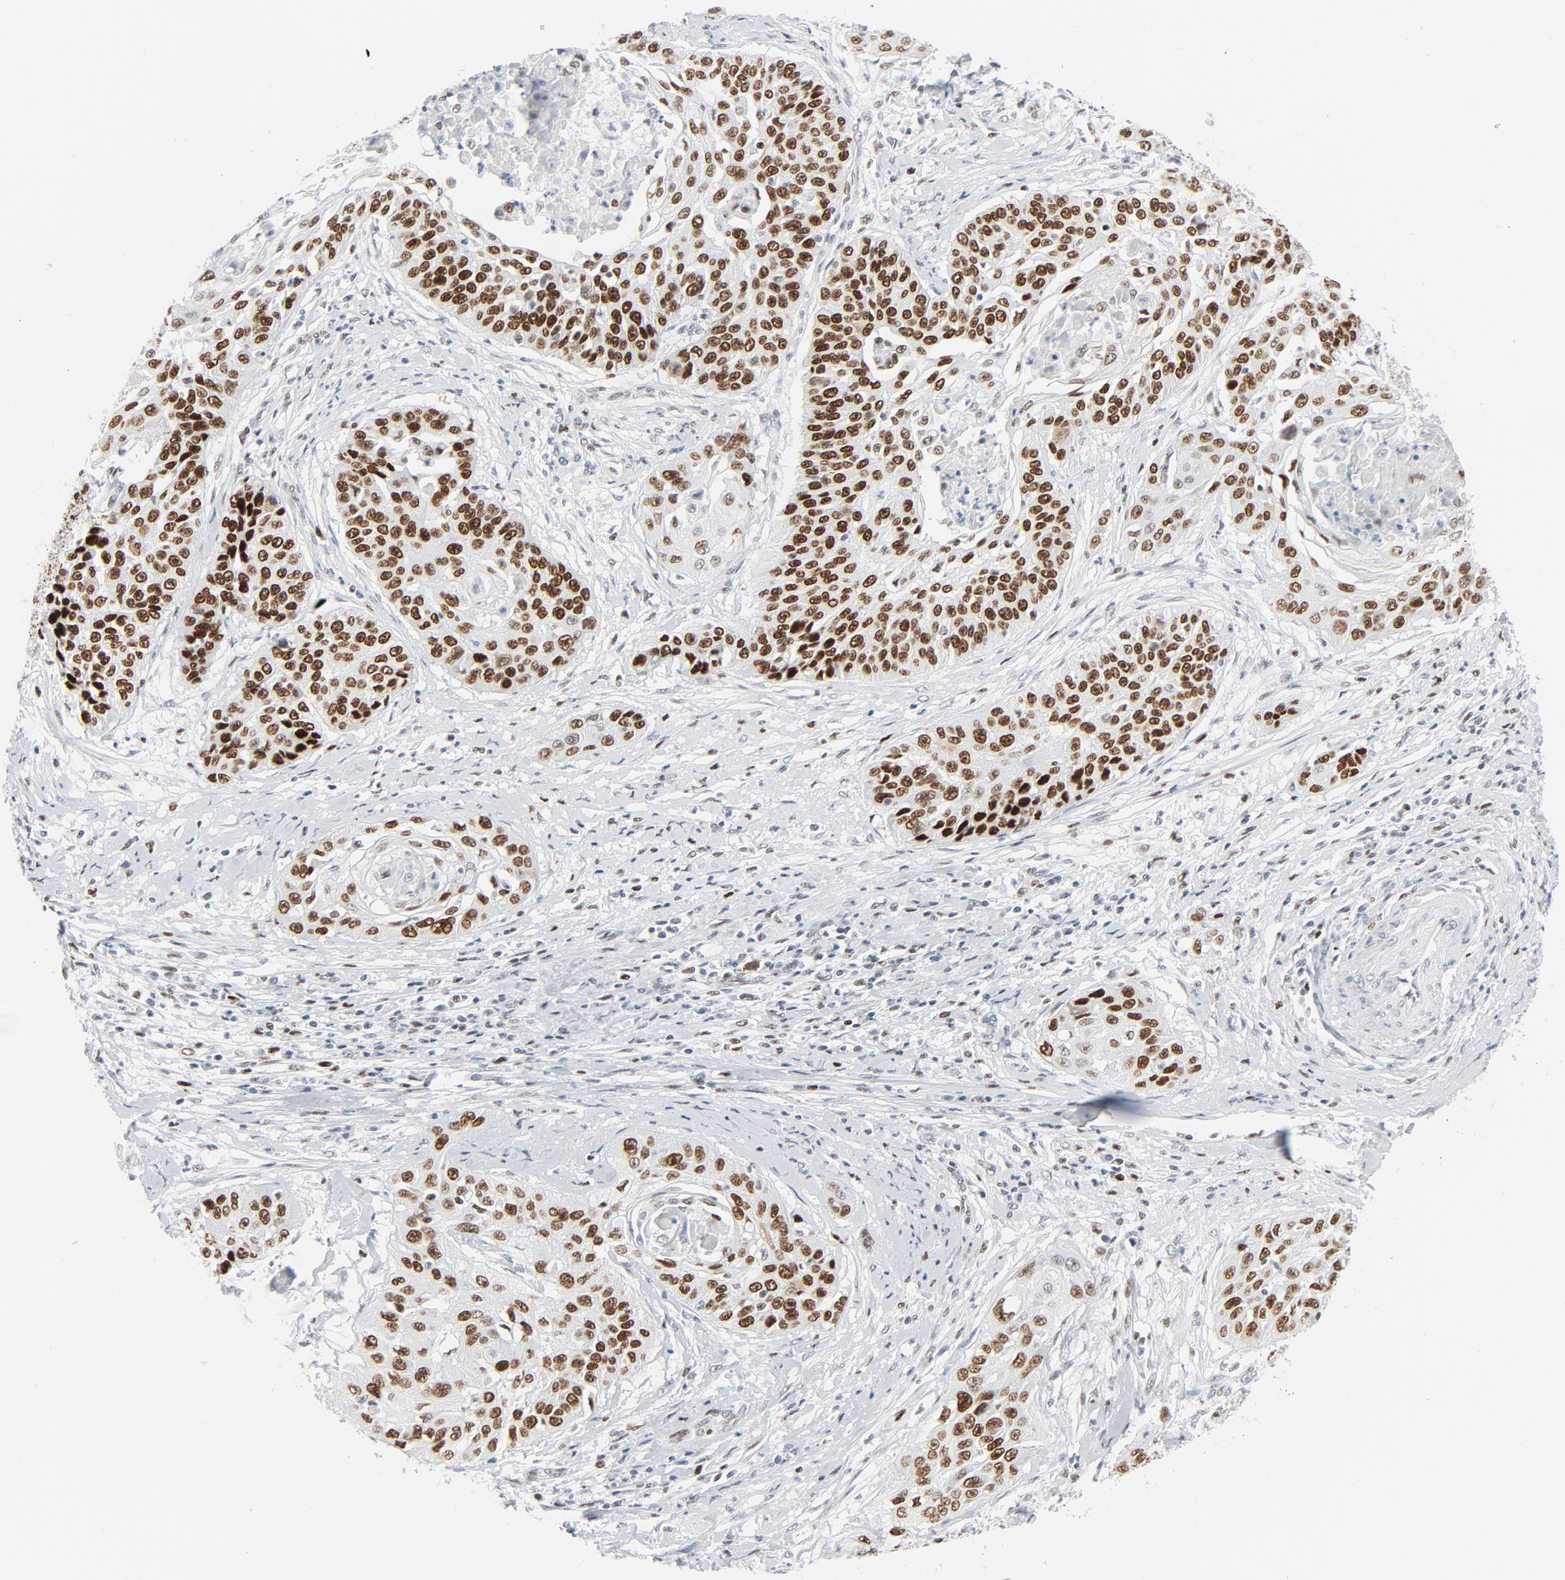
{"staining": {"intensity": "strong", "quantity": ">75%", "location": "cytoplasmic/membranous,nuclear"}, "tissue": "cervical cancer", "cell_type": "Tumor cells", "image_type": "cancer", "snomed": [{"axis": "morphology", "description": "Squamous cell carcinoma, NOS"}, {"axis": "topography", "description": "Cervix"}], "caption": "A micrograph of human cervical cancer (squamous cell carcinoma) stained for a protein reveals strong cytoplasmic/membranous and nuclear brown staining in tumor cells.", "gene": "POLD1", "patient": {"sex": "female", "age": 64}}